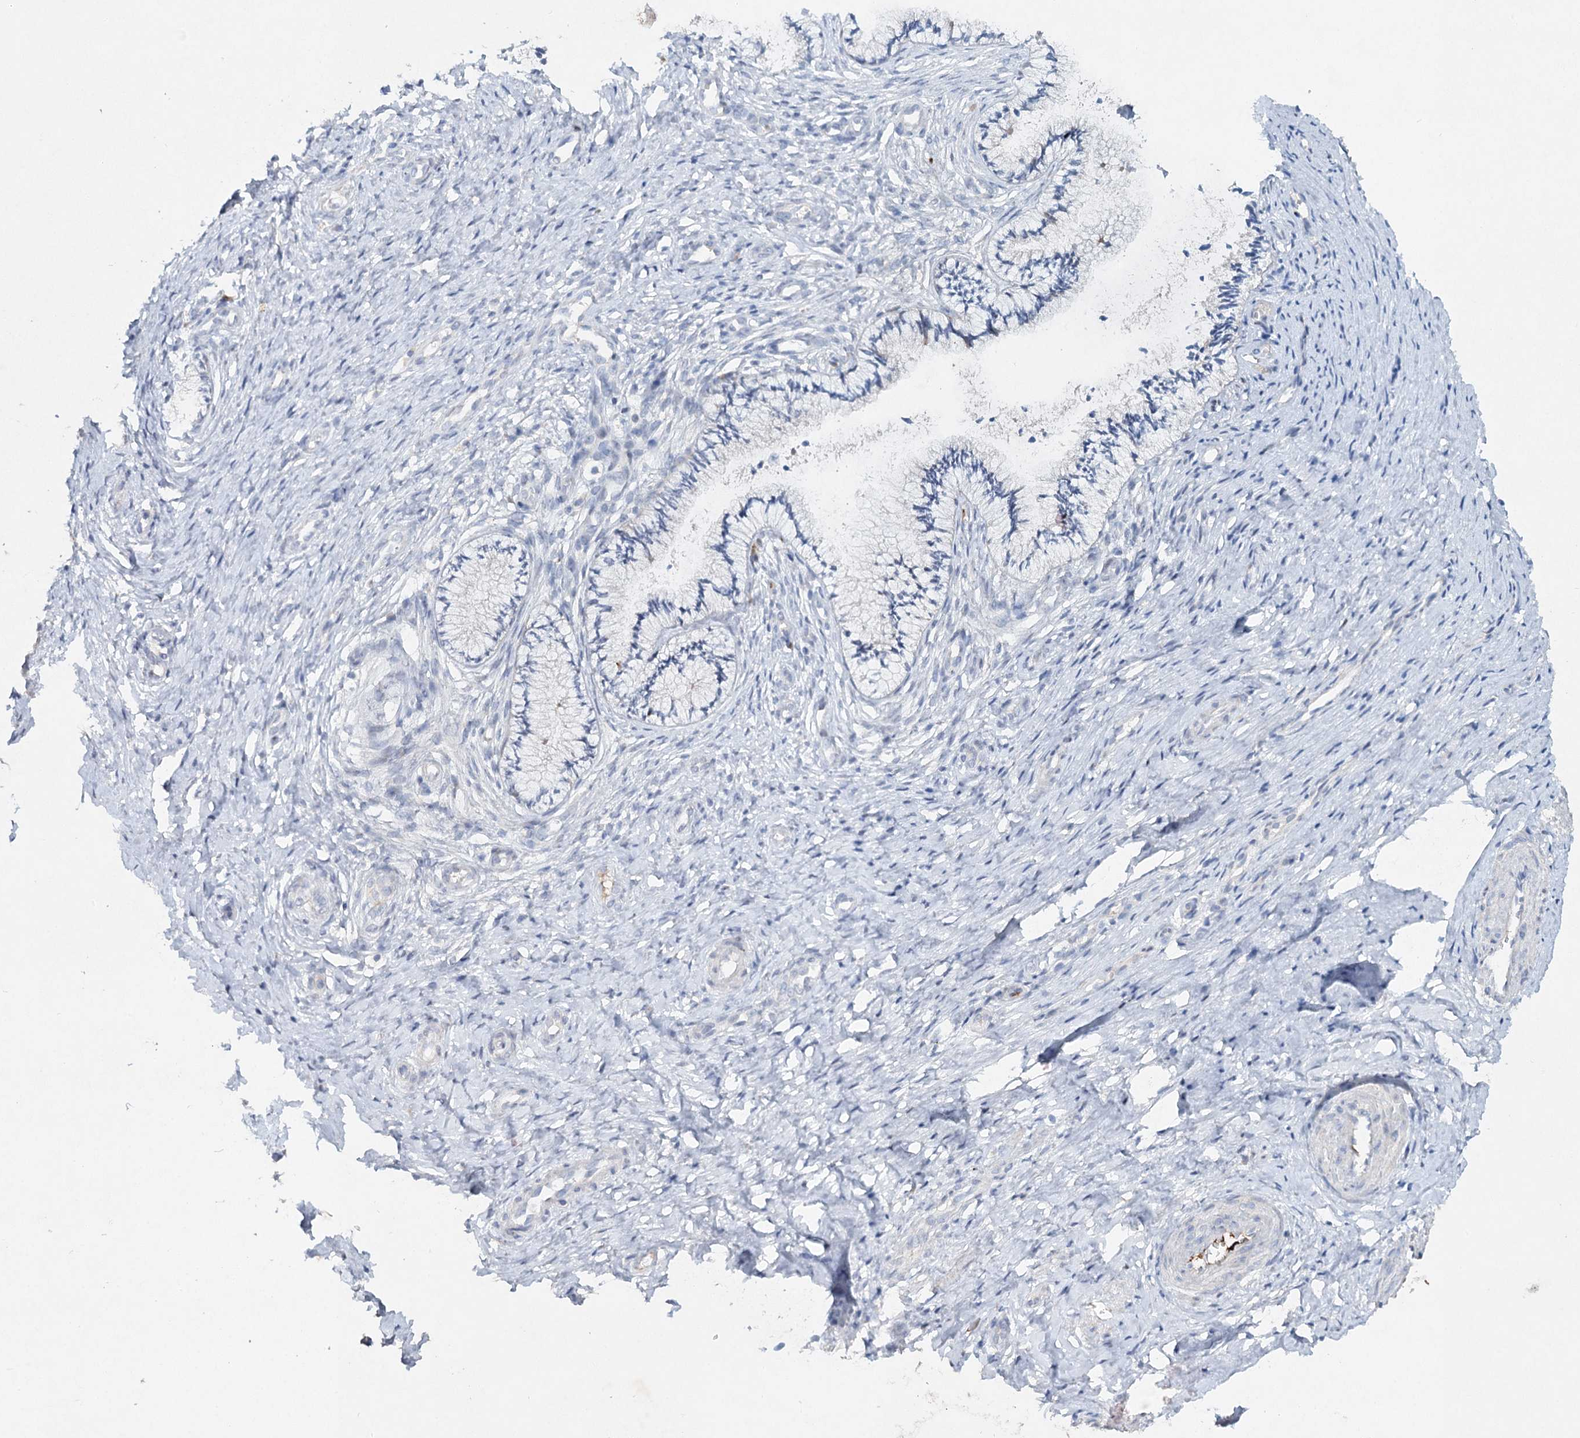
{"staining": {"intensity": "negative", "quantity": "none", "location": "none"}, "tissue": "cervix", "cell_type": "Glandular cells", "image_type": "normal", "snomed": [{"axis": "morphology", "description": "Normal tissue, NOS"}, {"axis": "topography", "description": "Cervix"}], "caption": "This is an IHC micrograph of benign human cervix. There is no staining in glandular cells.", "gene": "RFX6", "patient": {"sex": "female", "age": 36}}